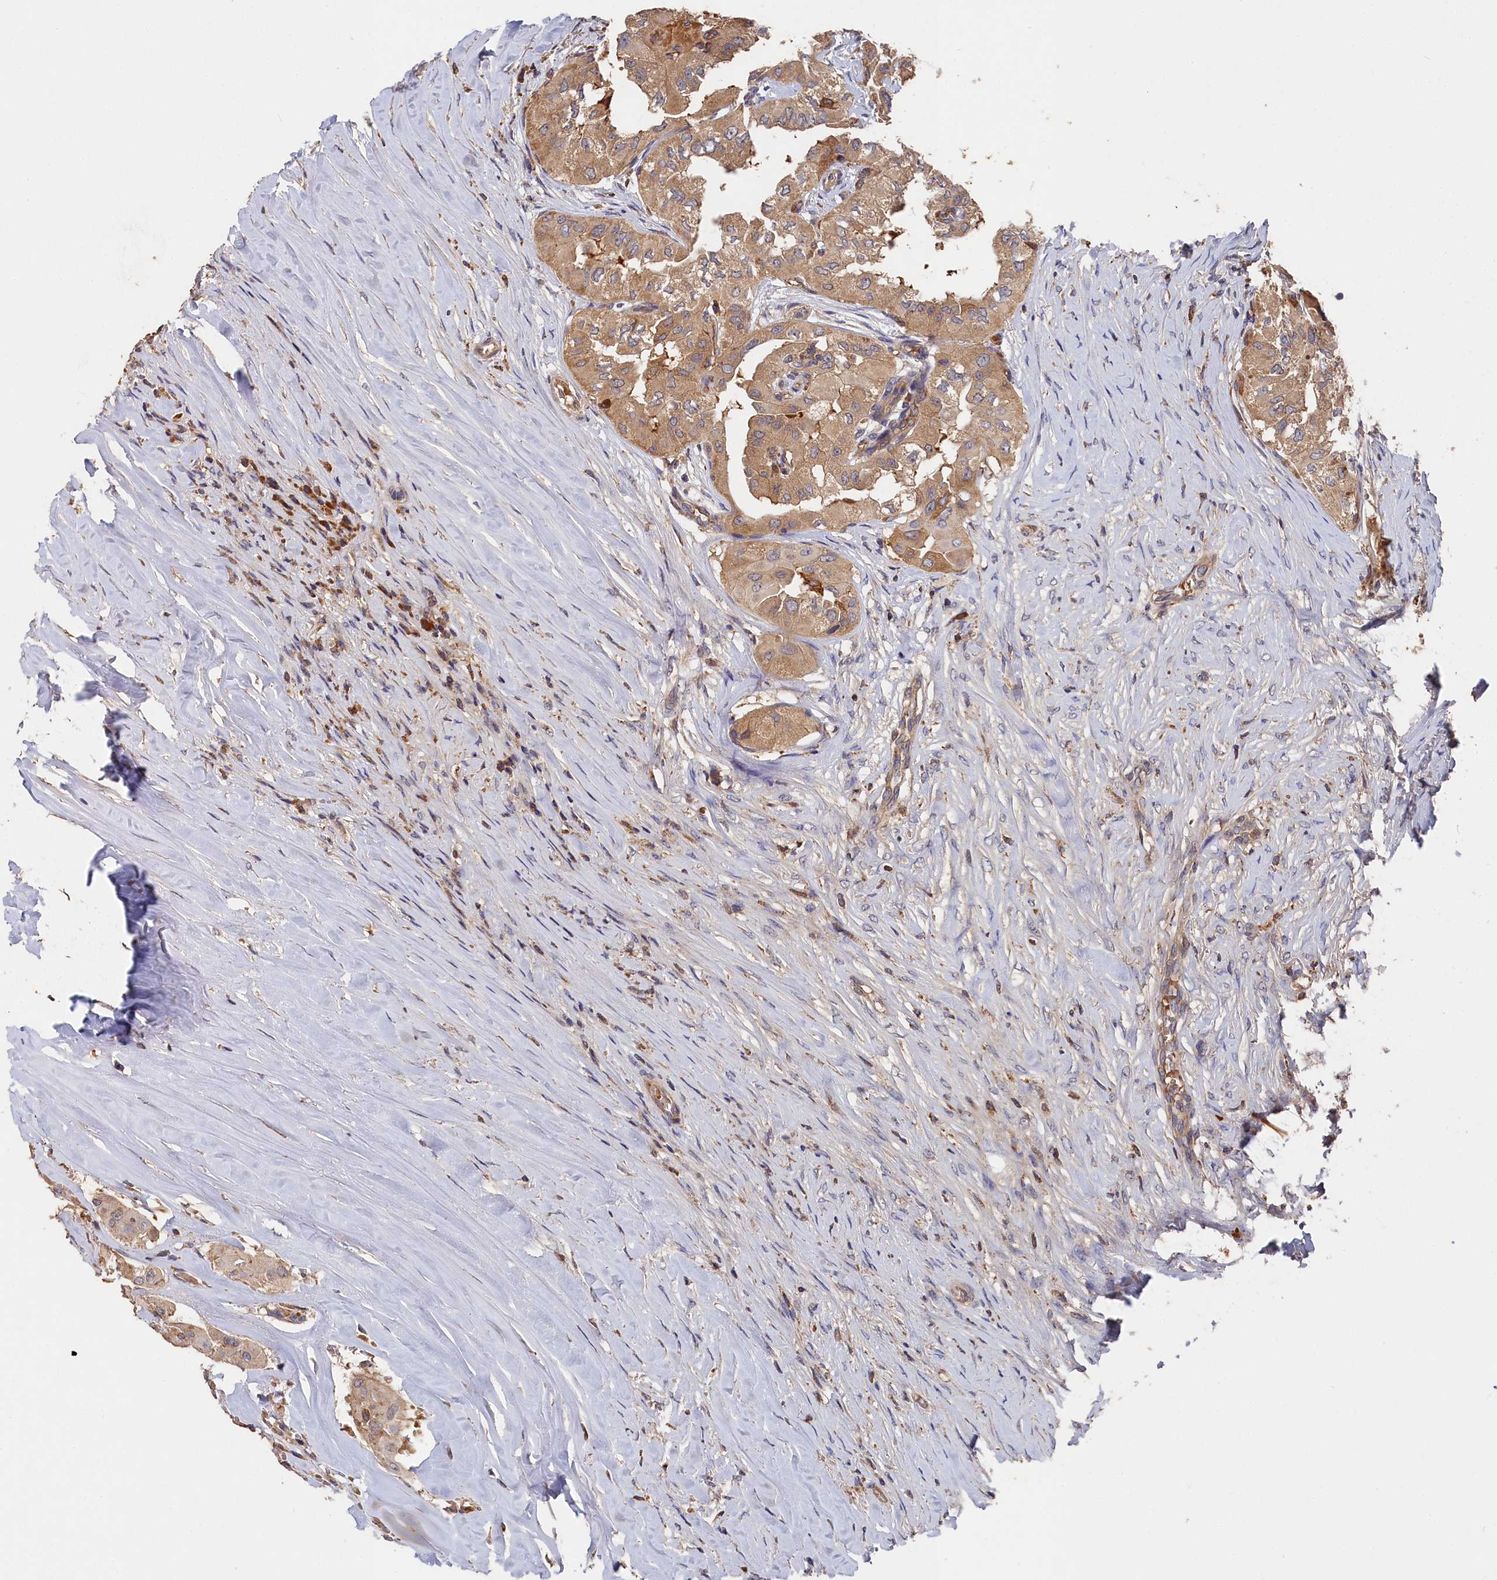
{"staining": {"intensity": "moderate", "quantity": ">75%", "location": "cytoplasmic/membranous"}, "tissue": "thyroid cancer", "cell_type": "Tumor cells", "image_type": "cancer", "snomed": [{"axis": "morphology", "description": "Papillary adenocarcinoma, NOS"}, {"axis": "topography", "description": "Thyroid gland"}], "caption": "This histopathology image demonstrates IHC staining of papillary adenocarcinoma (thyroid), with medium moderate cytoplasmic/membranous expression in about >75% of tumor cells.", "gene": "DHRS11", "patient": {"sex": "female", "age": 59}}